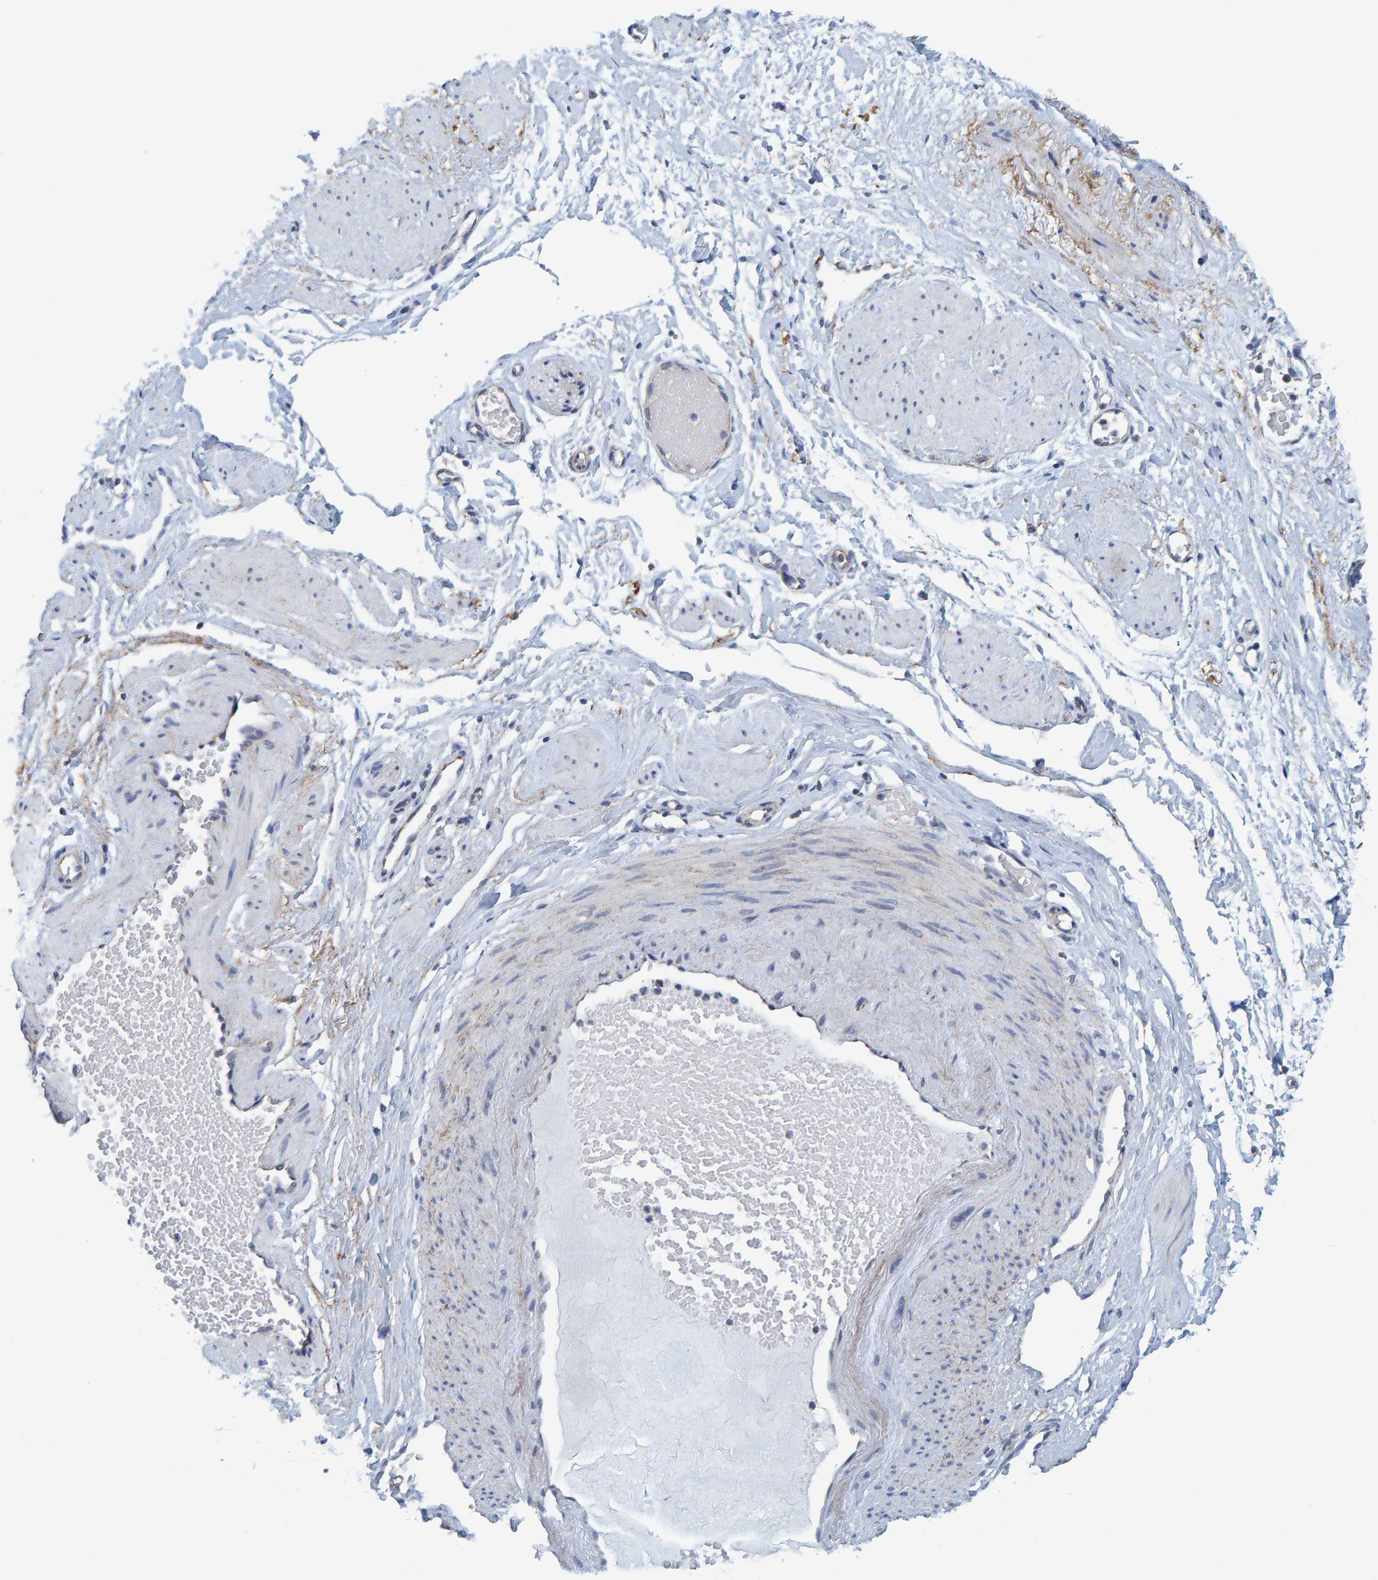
{"staining": {"intensity": "weak", "quantity": "25%-75%", "location": "cytoplasmic/membranous"}, "tissue": "adipose tissue", "cell_type": "Adipocytes", "image_type": "normal", "snomed": [{"axis": "morphology", "description": "Normal tissue, NOS"}, {"axis": "topography", "description": "Soft tissue"}], "caption": "Adipose tissue stained with immunohistochemistry (IHC) demonstrates weak cytoplasmic/membranous staining in approximately 25%-75% of adipocytes.", "gene": "MRPS7", "patient": {"sex": "male", "age": 72}}